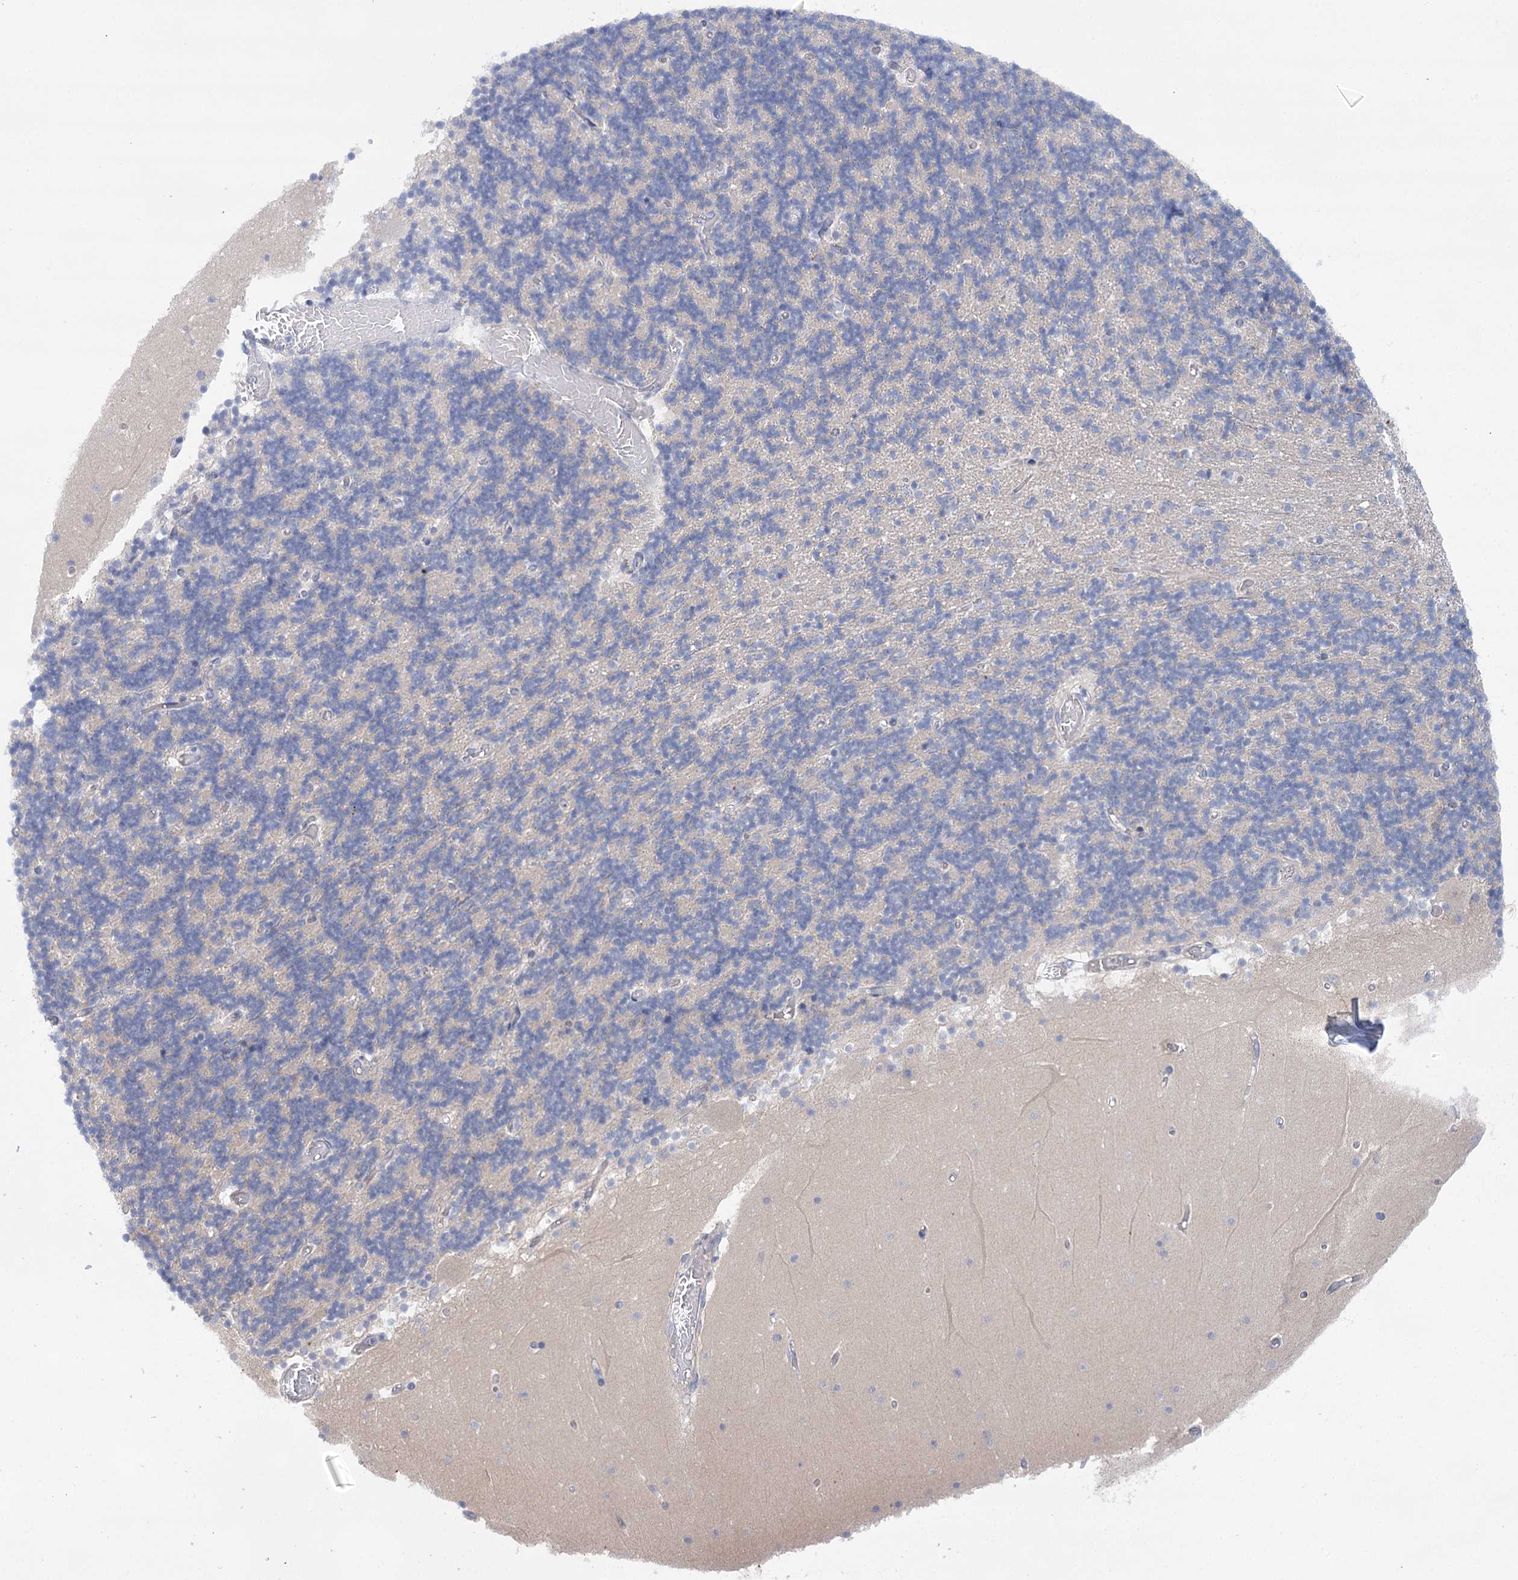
{"staining": {"intensity": "negative", "quantity": "none", "location": "none"}, "tissue": "cerebellum", "cell_type": "Cells in granular layer", "image_type": "normal", "snomed": [{"axis": "morphology", "description": "Normal tissue, NOS"}, {"axis": "topography", "description": "Cerebellum"}], "caption": "The micrograph displays no staining of cells in granular layer in unremarkable cerebellum. (IHC, brightfield microscopy, high magnification).", "gene": "LALBA", "patient": {"sex": "female", "age": 28}}